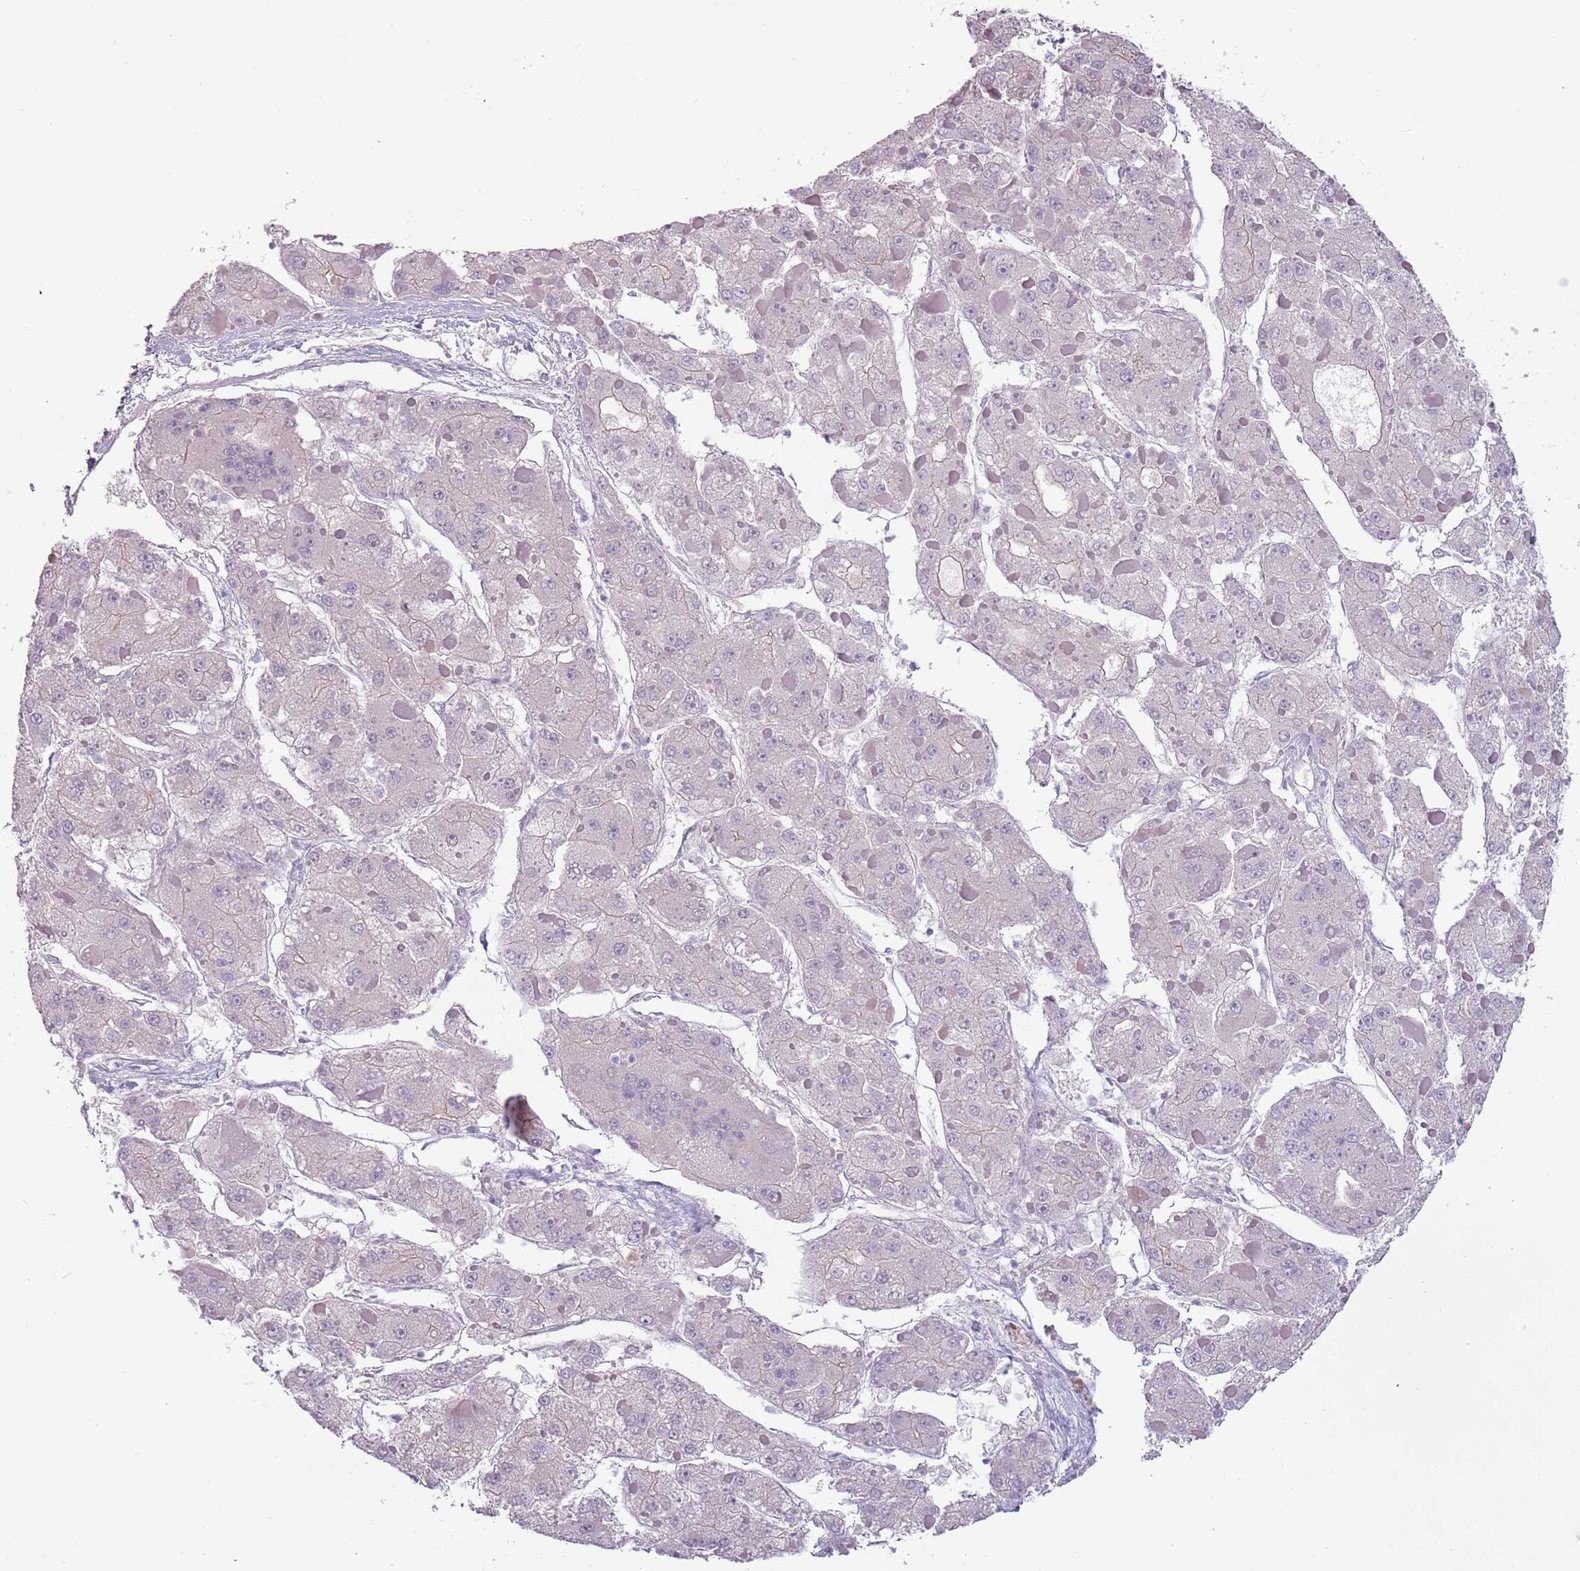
{"staining": {"intensity": "negative", "quantity": "none", "location": "none"}, "tissue": "liver cancer", "cell_type": "Tumor cells", "image_type": "cancer", "snomed": [{"axis": "morphology", "description": "Carcinoma, Hepatocellular, NOS"}, {"axis": "topography", "description": "Liver"}], "caption": "The micrograph exhibits no staining of tumor cells in liver hepatocellular carcinoma.", "gene": "RFX2", "patient": {"sex": "female", "age": 73}}